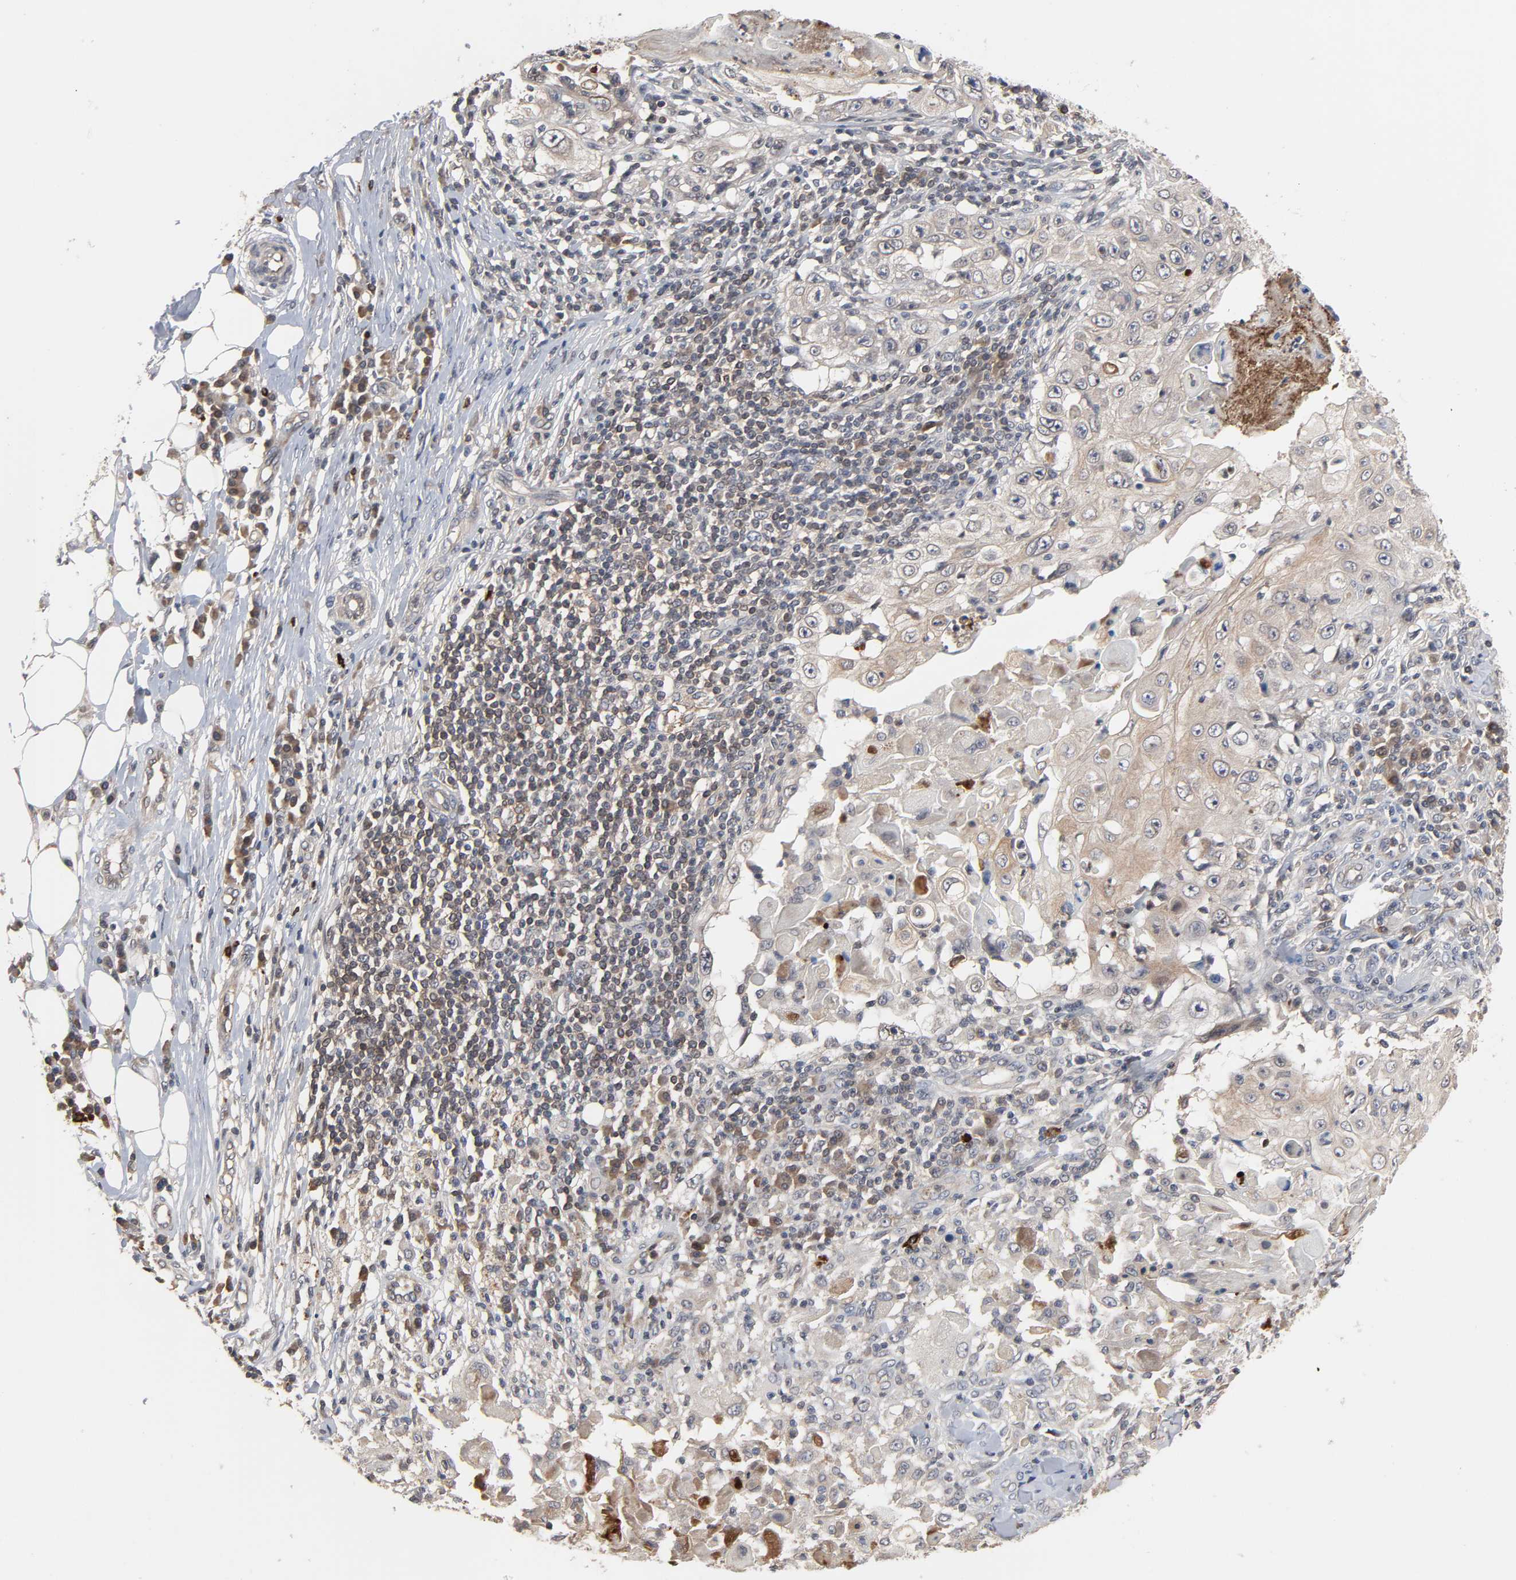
{"staining": {"intensity": "weak", "quantity": ">75%", "location": "cytoplasmic/membranous"}, "tissue": "skin cancer", "cell_type": "Tumor cells", "image_type": "cancer", "snomed": [{"axis": "morphology", "description": "Squamous cell carcinoma, NOS"}, {"axis": "topography", "description": "Skin"}], "caption": "Immunohistochemical staining of squamous cell carcinoma (skin) exhibits weak cytoplasmic/membranous protein positivity in approximately >75% of tumor cells. (Stains: DAB in brown, nuclei in blue, Microscopy: brightfield microscopy at high magnification).", "gene": "CCDC175", "patient": {"sex": "male", "age": 86}}